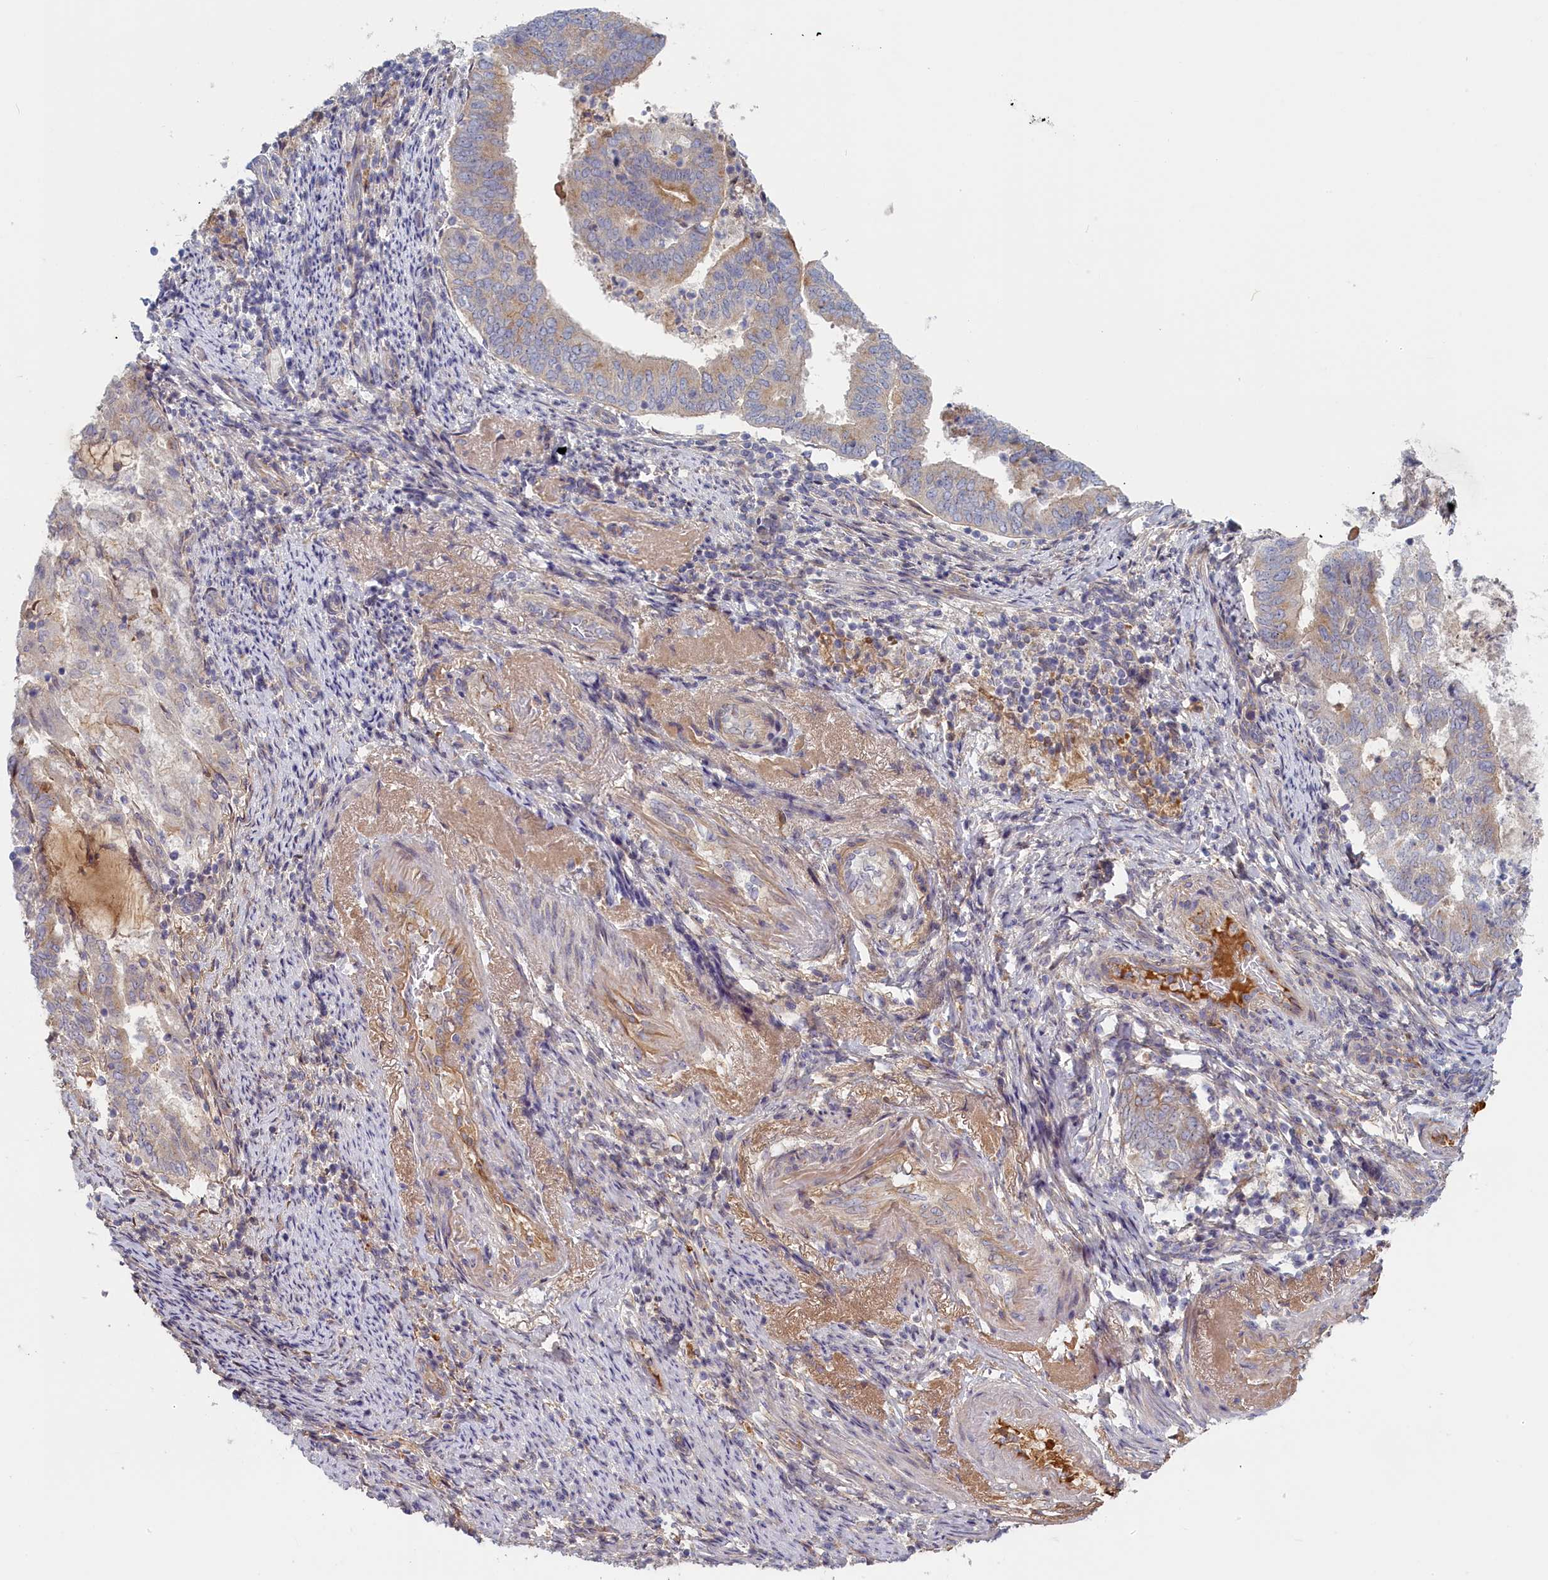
{"staining": {"intensity": "weak", "quantity": "25%-75%", "location": "cytoplasmic/membranous"}, "tissue": "endometrial cancer", "cell_type": "Tumor cells", "image_type": "cancer", "snomed": [{"axis": "morphology", "description": "Adenocarcinoma, NOS"}, {"axis": "topography", "description": "Endometrium"}], "caption": "Immunohistochemical staining of endometrial adenocarcinoma exhibits low levels of weak cytoplasmic/membranous positivity in about 25%-75% of tumor cells.", "gene": "STX16", "patient": {"sex": "female", "age": 80}}